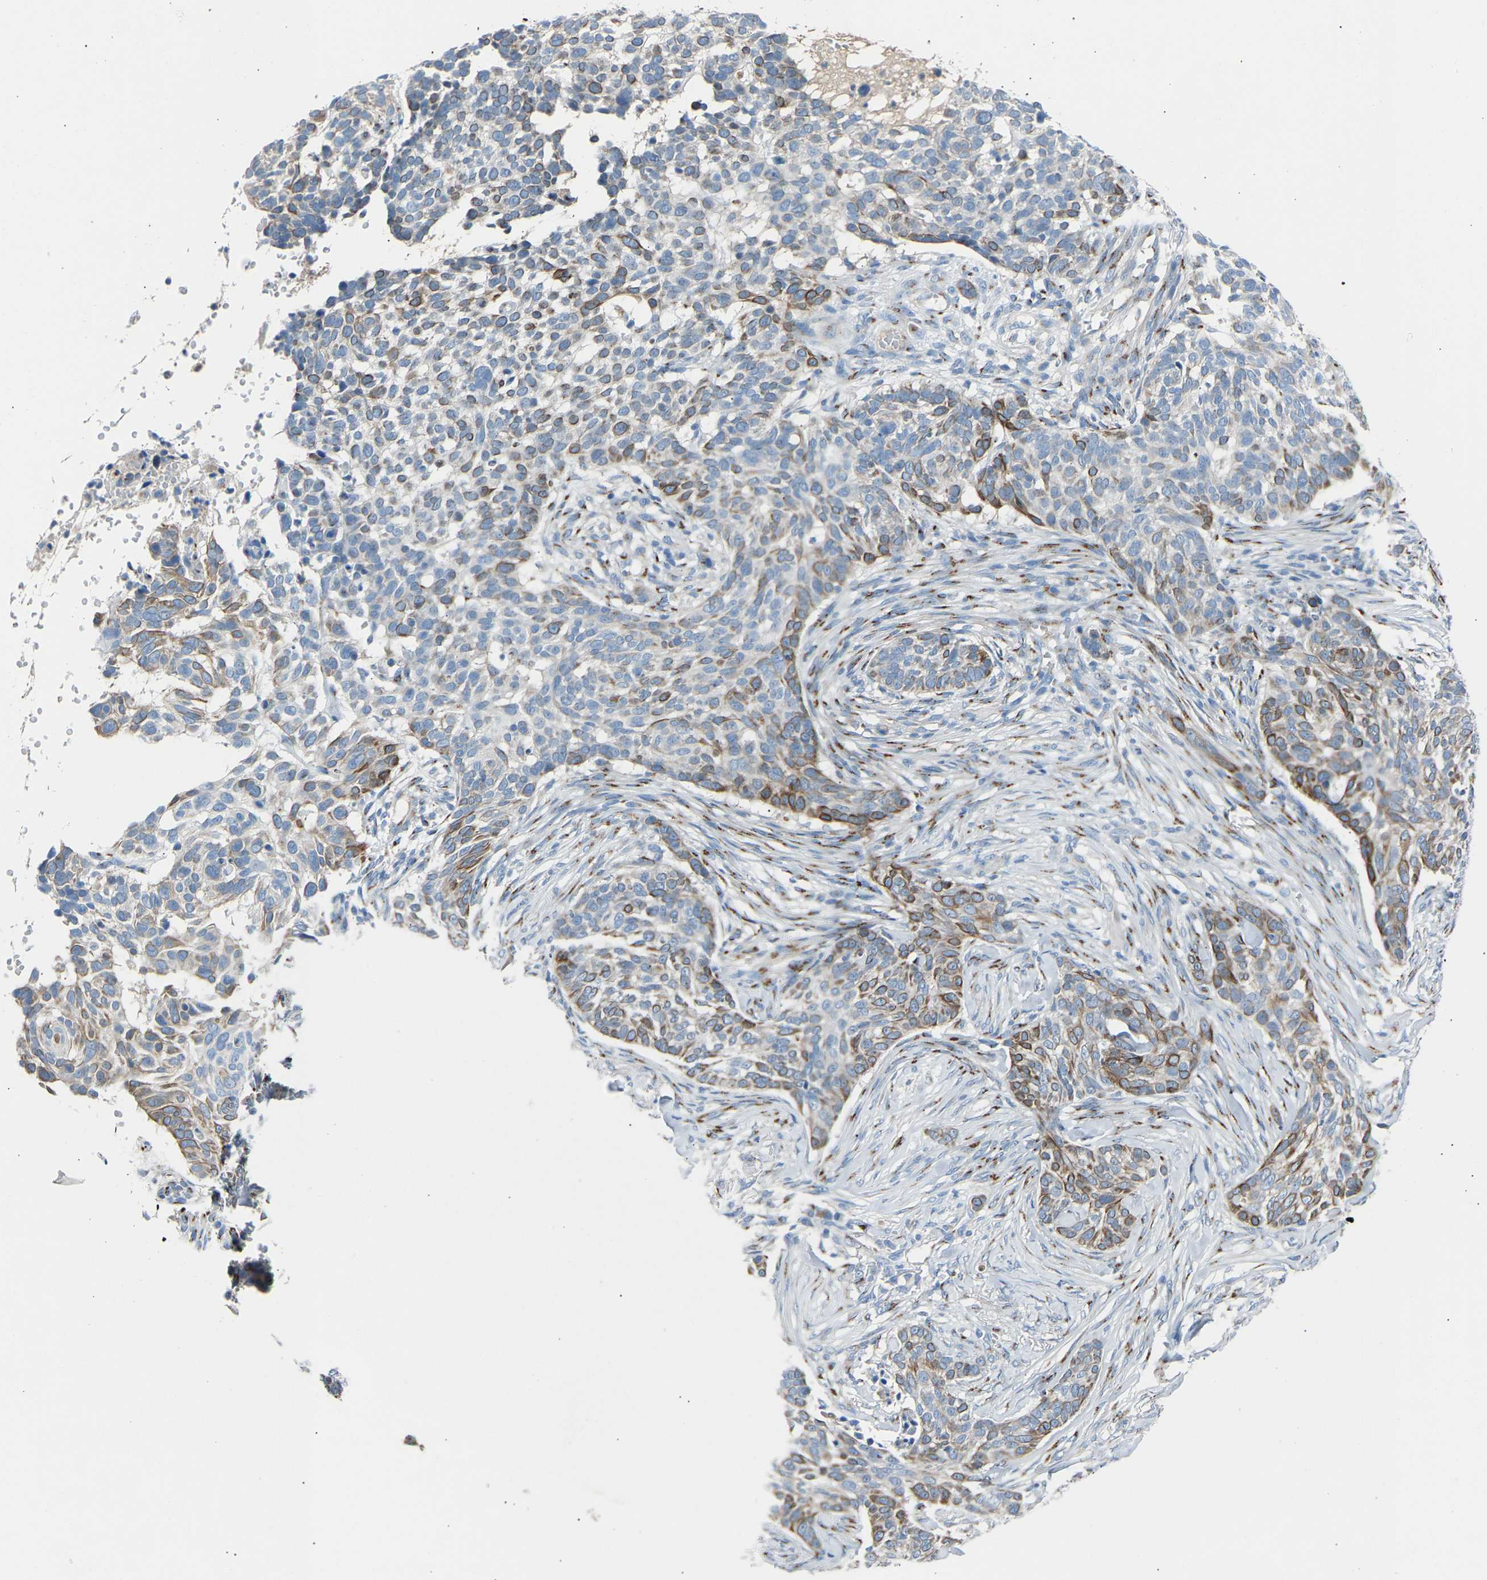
{"staining": {"intensity": "moderate", "quantity": "25%-75%", "location": "cytoplasmic/membranous"}, "tissue": "skin cancer", "cell_type": "Tumor cells", "image_type": "cancer", "snomed": [{"axis": "morphology", "description": "Basal cell carcinoma"}, {"axis": "topography", "description": "Skin"}], "caption": "Moderate cytoplasmic/membranous expression for a protein is seen in approximately 25%-75% of tumor cells of basal cell carcinoma (skin) using immunohistochemistry (IHC).", "gene": "CYREN", "patient": {"sex": "male", "age": 85}}